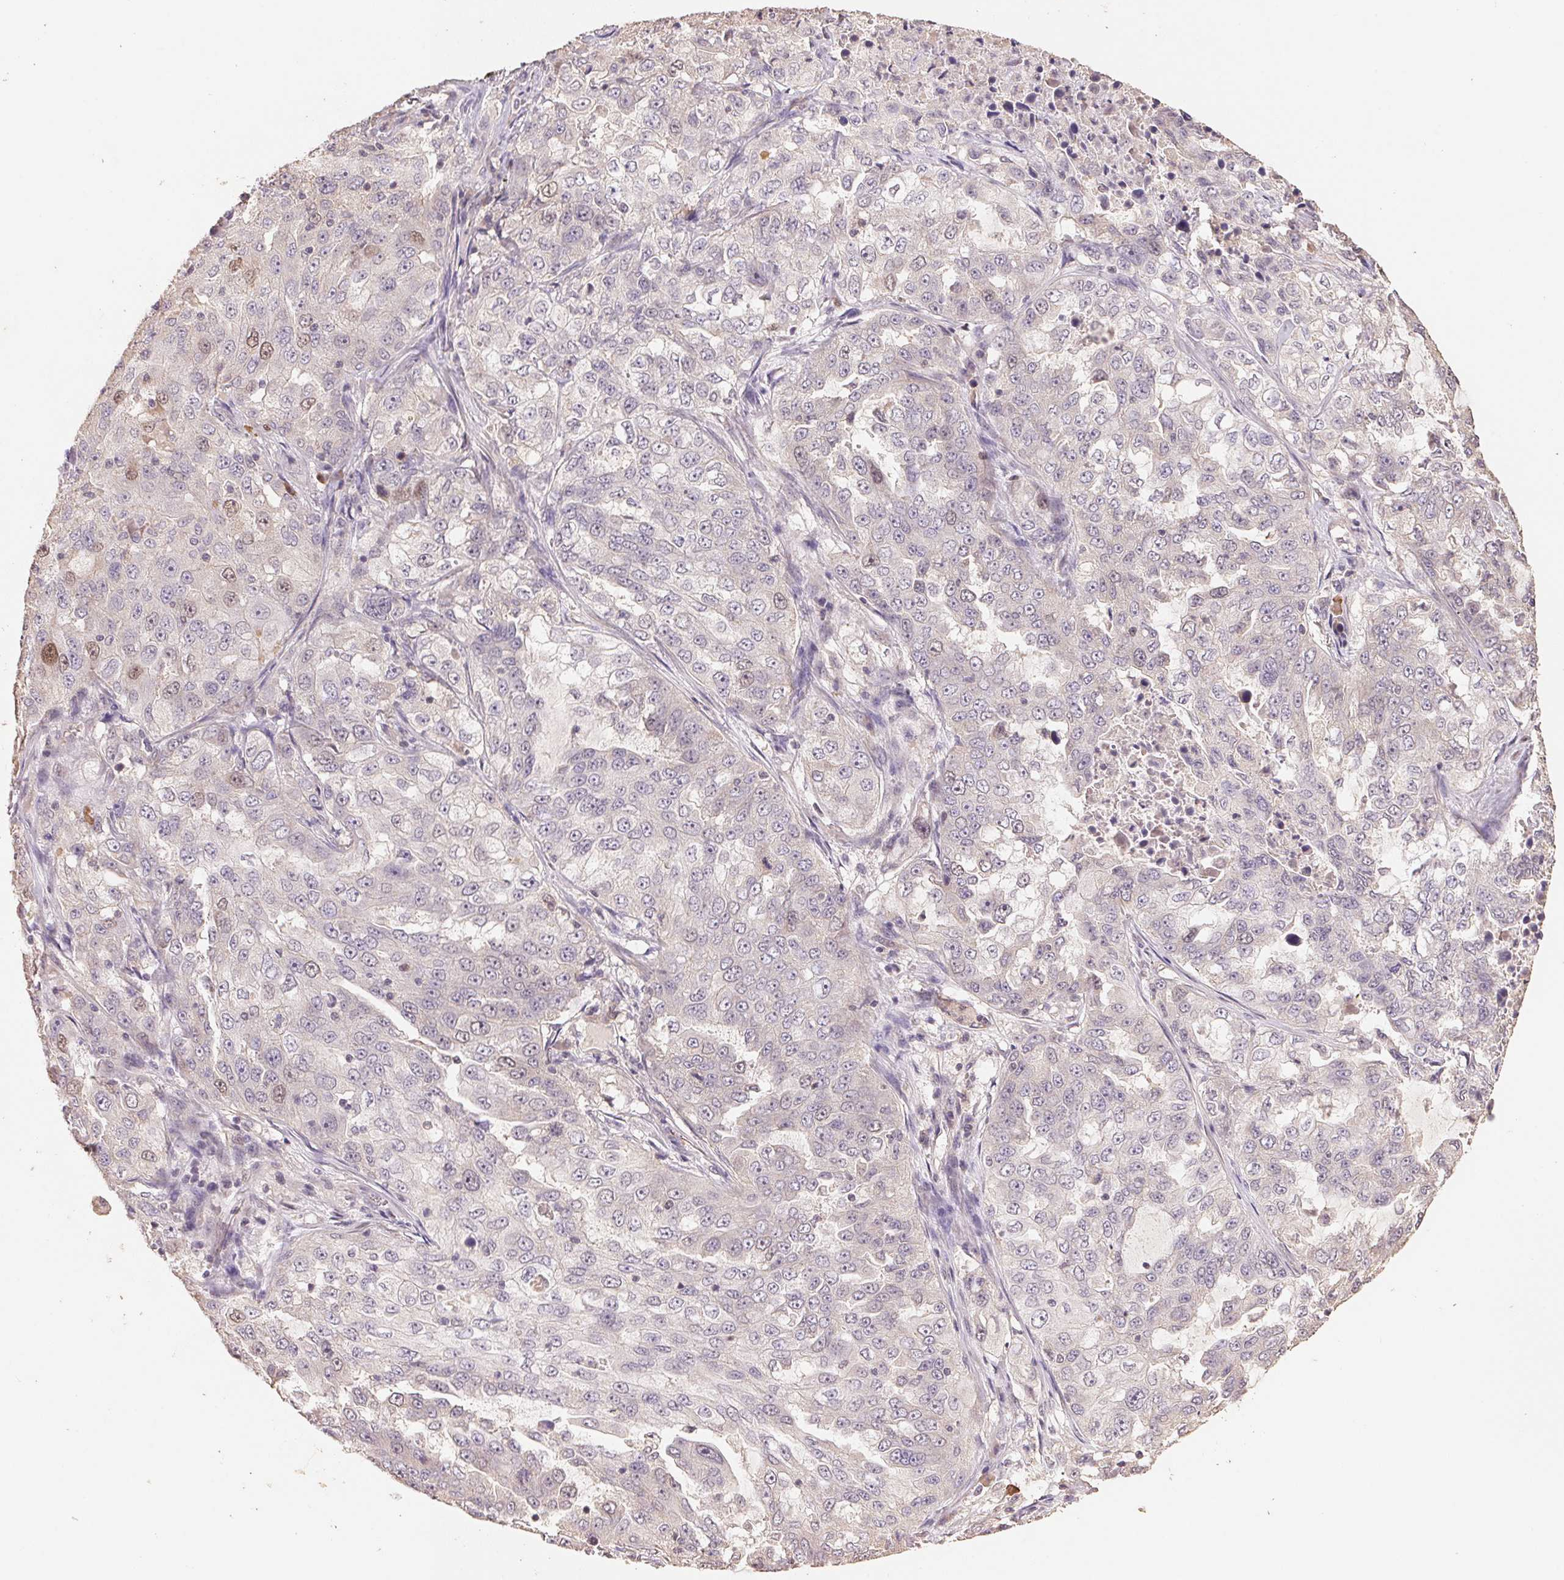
{"staining": {"intensity": "negative", "quantity": "none", "location": "none"}, "tissue": "lung cancer", "cell_type": "Tumor cells", "image_type": "cancer", "snomed": [{"axis": "morphology", "description": "Adenocarcinoma, NOS"}, {"axis": "topography", "description": "Lung"}], "caption": "A high-resolution micrograph shows IHC staining of lung adenocarcinoma, which reveals no significant staining in tumor cells. (DAB (3,3'-diaminobenzidine) immunohistochemistry with hematoxylin counter stain).", "gene": "CENPF", "patient": {"sex": "female", "age": 61}}